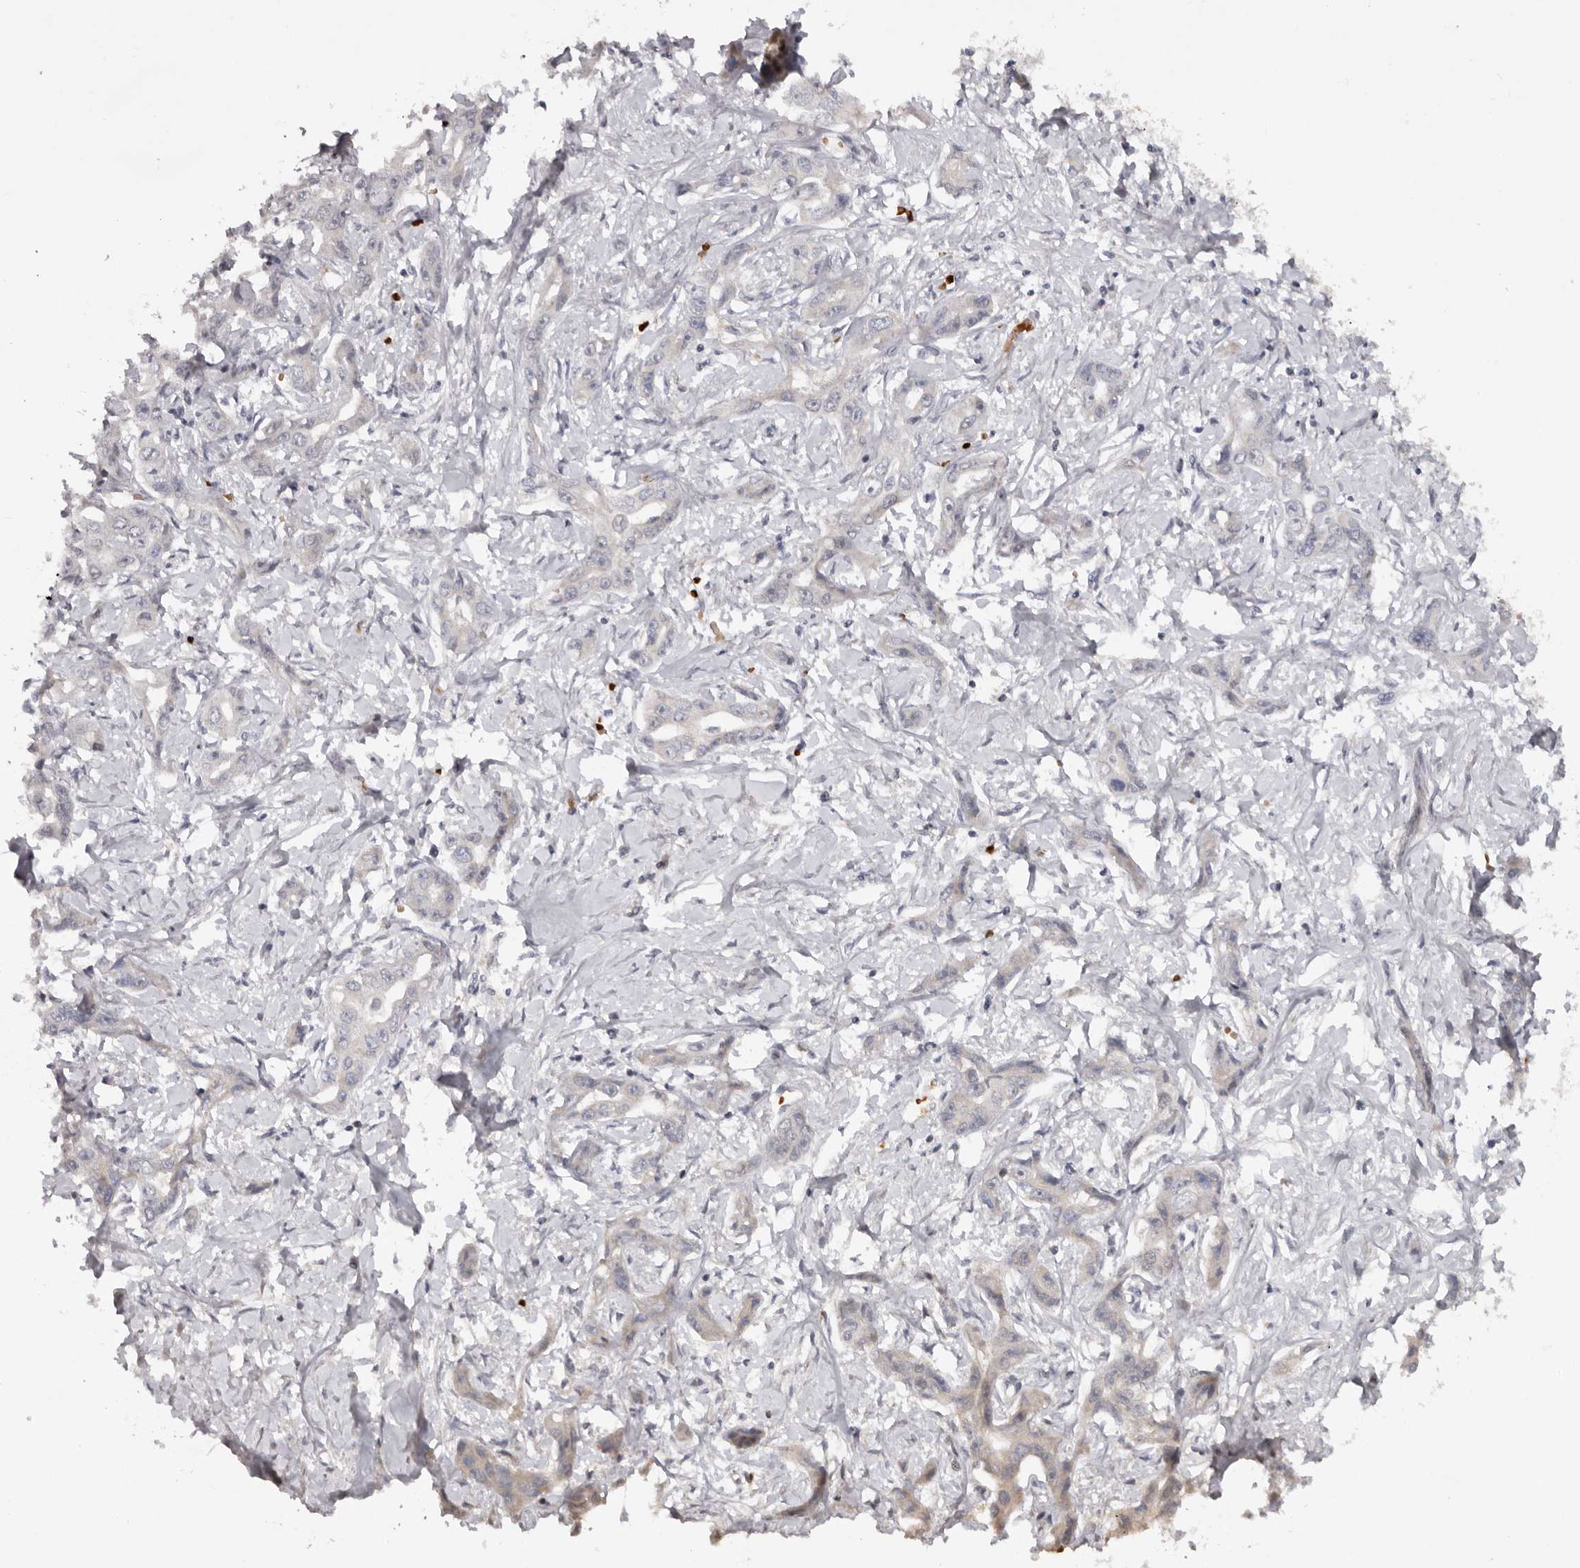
{"staining": {"intensity": "weak", "quantity": "<25%", "location": "cytoplasmic/membranous"}, "tissue": "liver cancer", "cell_type": "Tumor cells", "image_type": "cancer", "snomed": [{"axis": "morphology", "description": "Cholangiocarcinoma"}, {"axis": "topography", "description": "Liver"}], "caption": "This histopathology image is of liver cancer stained with immunohistochemistry to label a protein in brown with the nuclei are counter-stained blue. There is no expression in tumor cells. (DAB IHC, high magnification).", "gene": "TNR", "patient": {"sex": "male", "age": 59}}